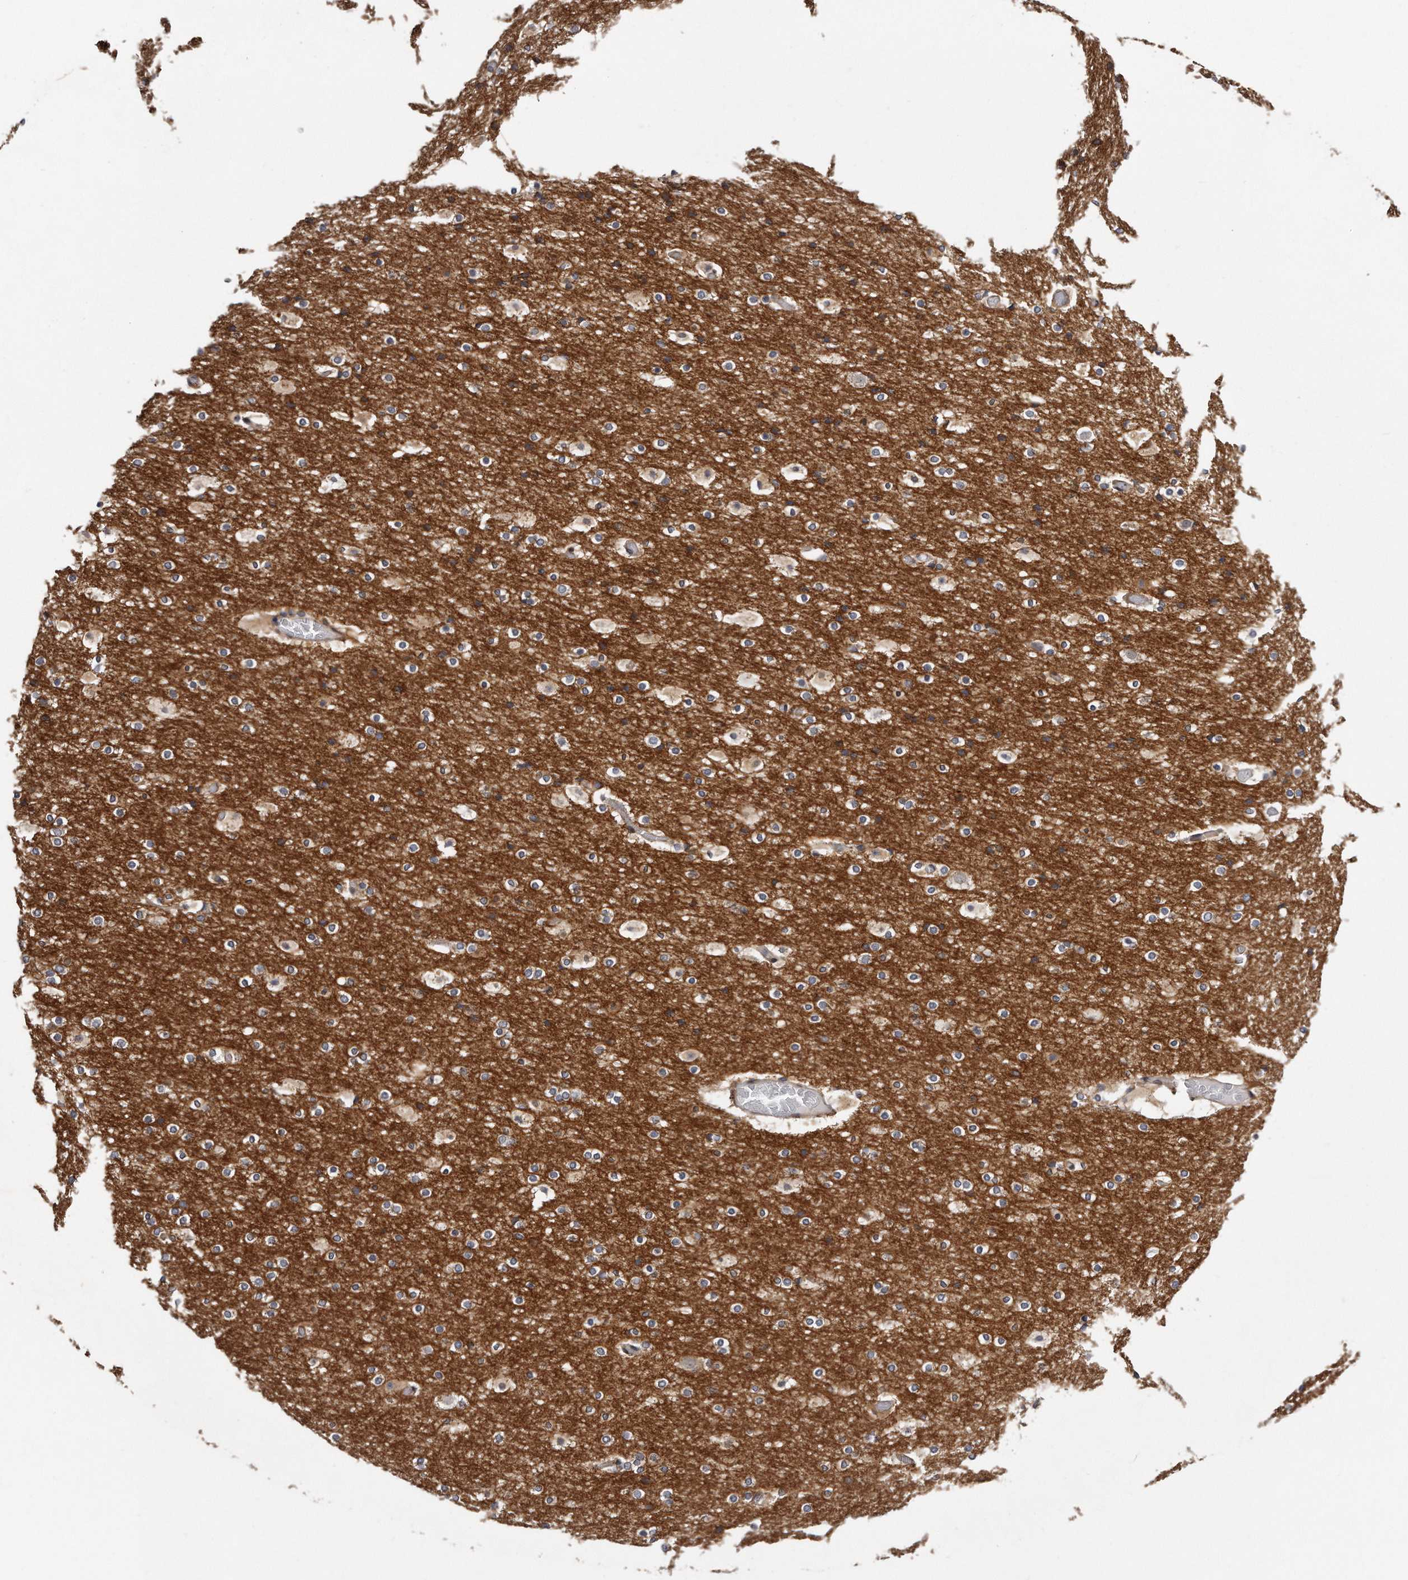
{"staining": {"intensity": "weak", "quantity": ">75%", "location": "cytoplasmic/membranous"}, "tissue": "cerebral cortex", "cell_type": "Endothelial cells", "image_type": "normal", "snomed": [{"axis": "morphology", "description": "Normal tissue, NOS"}, {"axis": "topography", "description": "Cerebral cortex"}], "caption": "Immunohistochemistry photomicrograph of benign cerebral cortex: cerebral cortex stained using immunohistochemistry reveals low levels of weak protein expression localized specifically in the cytoplasmic/membranous of endothelial cells, appearing as a cytoplasmic/membranous brown color.", "gene": "TRAPPC14", "patient": {"sex": "male", "age": 57}}